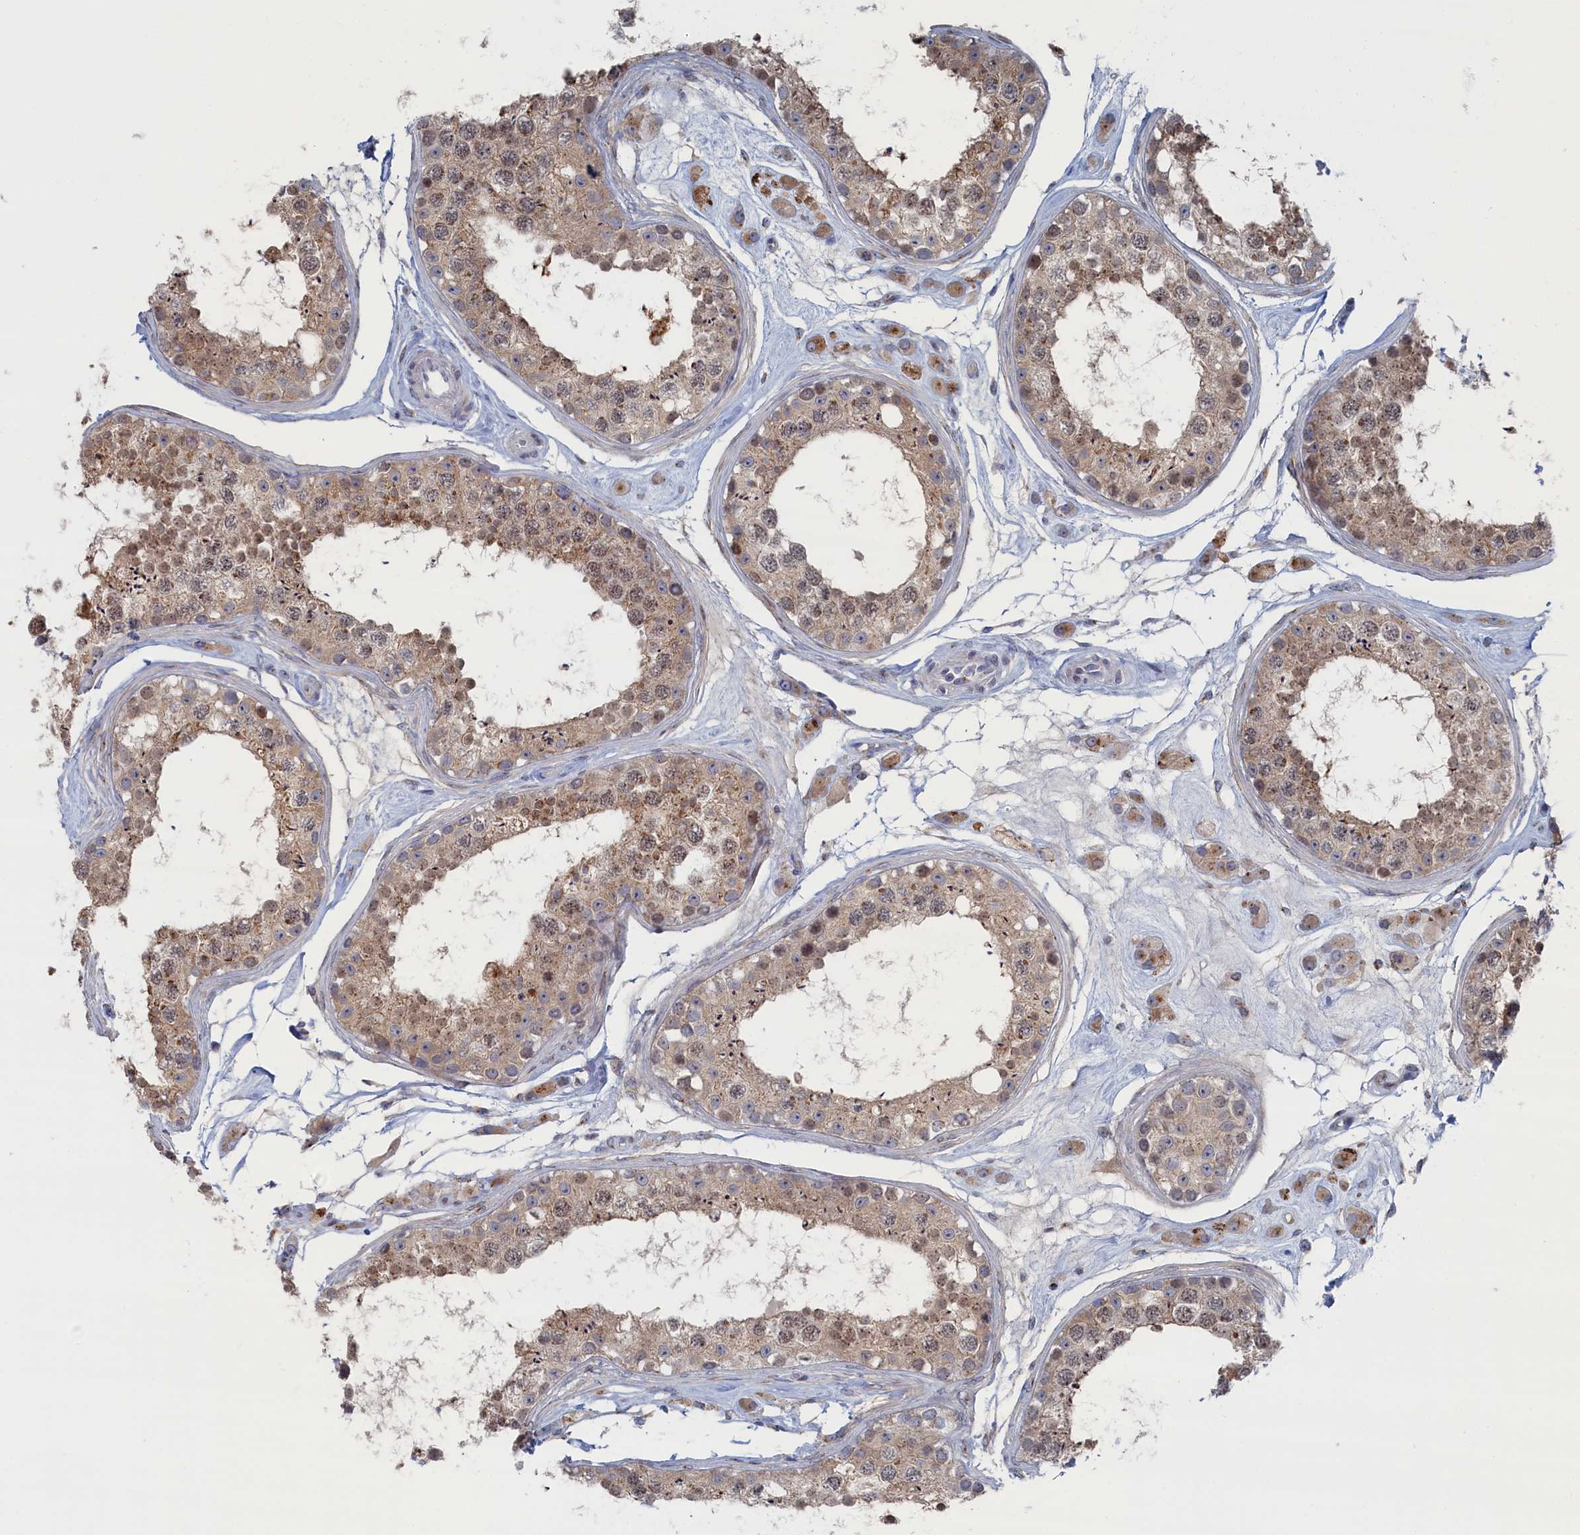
{"staining": {"intensity": "moderate", "quantity": ">75%", "location": "cytoplasmic/membranous,nuclear"}, "tissue": "testis", "cell_type": "Cells in seminiferous ducts", "image_type": "normal", "snomed": [{"axis": "morphology", "description": "Normal tissue, NOS"}, {"axis": "topography", "description": "Testis"}], "caption": "The image reveals staining of normal testis, revealing moderate cytoplasmic/membranous,nuclear protein expression (brown color) within cells in seminiferous ducts.", "gene": "IRX1", "patient": {"sex": "male", "age": 25}}